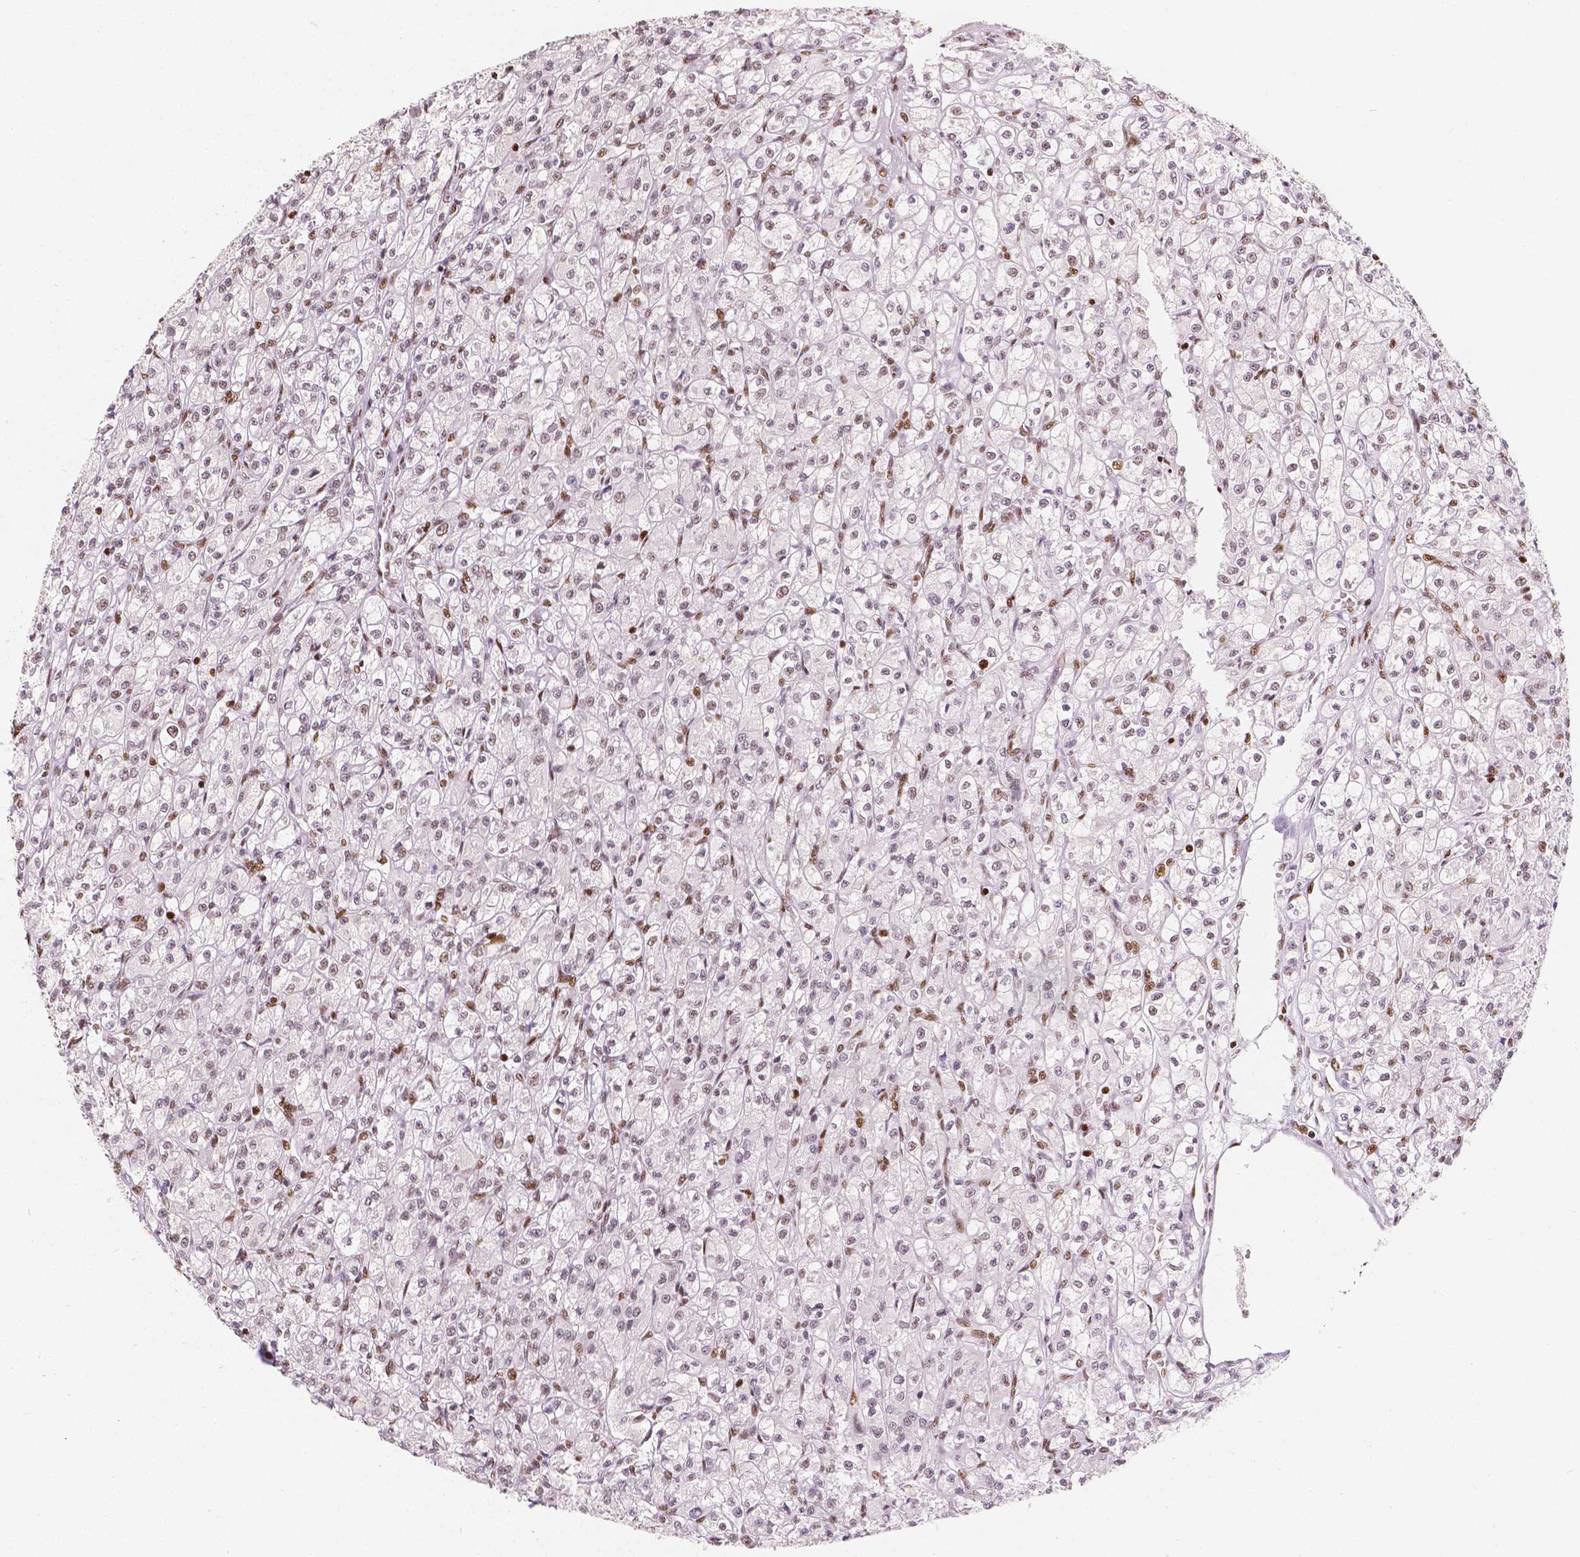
{"staining": {"intensity": "negative", "quantity": "none", "location": "none"}, "tissue": "renal cancer", "cell_type": "Tumor cells", "image_type": "cancer", "snomed": [{"axis": "morphology", "description": "Adenocarcinoma, NOS"}, {"axis": "topography", "description": "Kidney"}], "caption": "There is no significant positivity in tumor cells of renal adenocarcinoma. The staining was performed using DAB (3,3'-diaminobenzidine) to visualize the protein expression in brown, while the nuclei were stained in blue with hematoxylin (Magnification: 20x).", "gene": "HDAC1", "patient": {"sex": "female", "age": 70}}